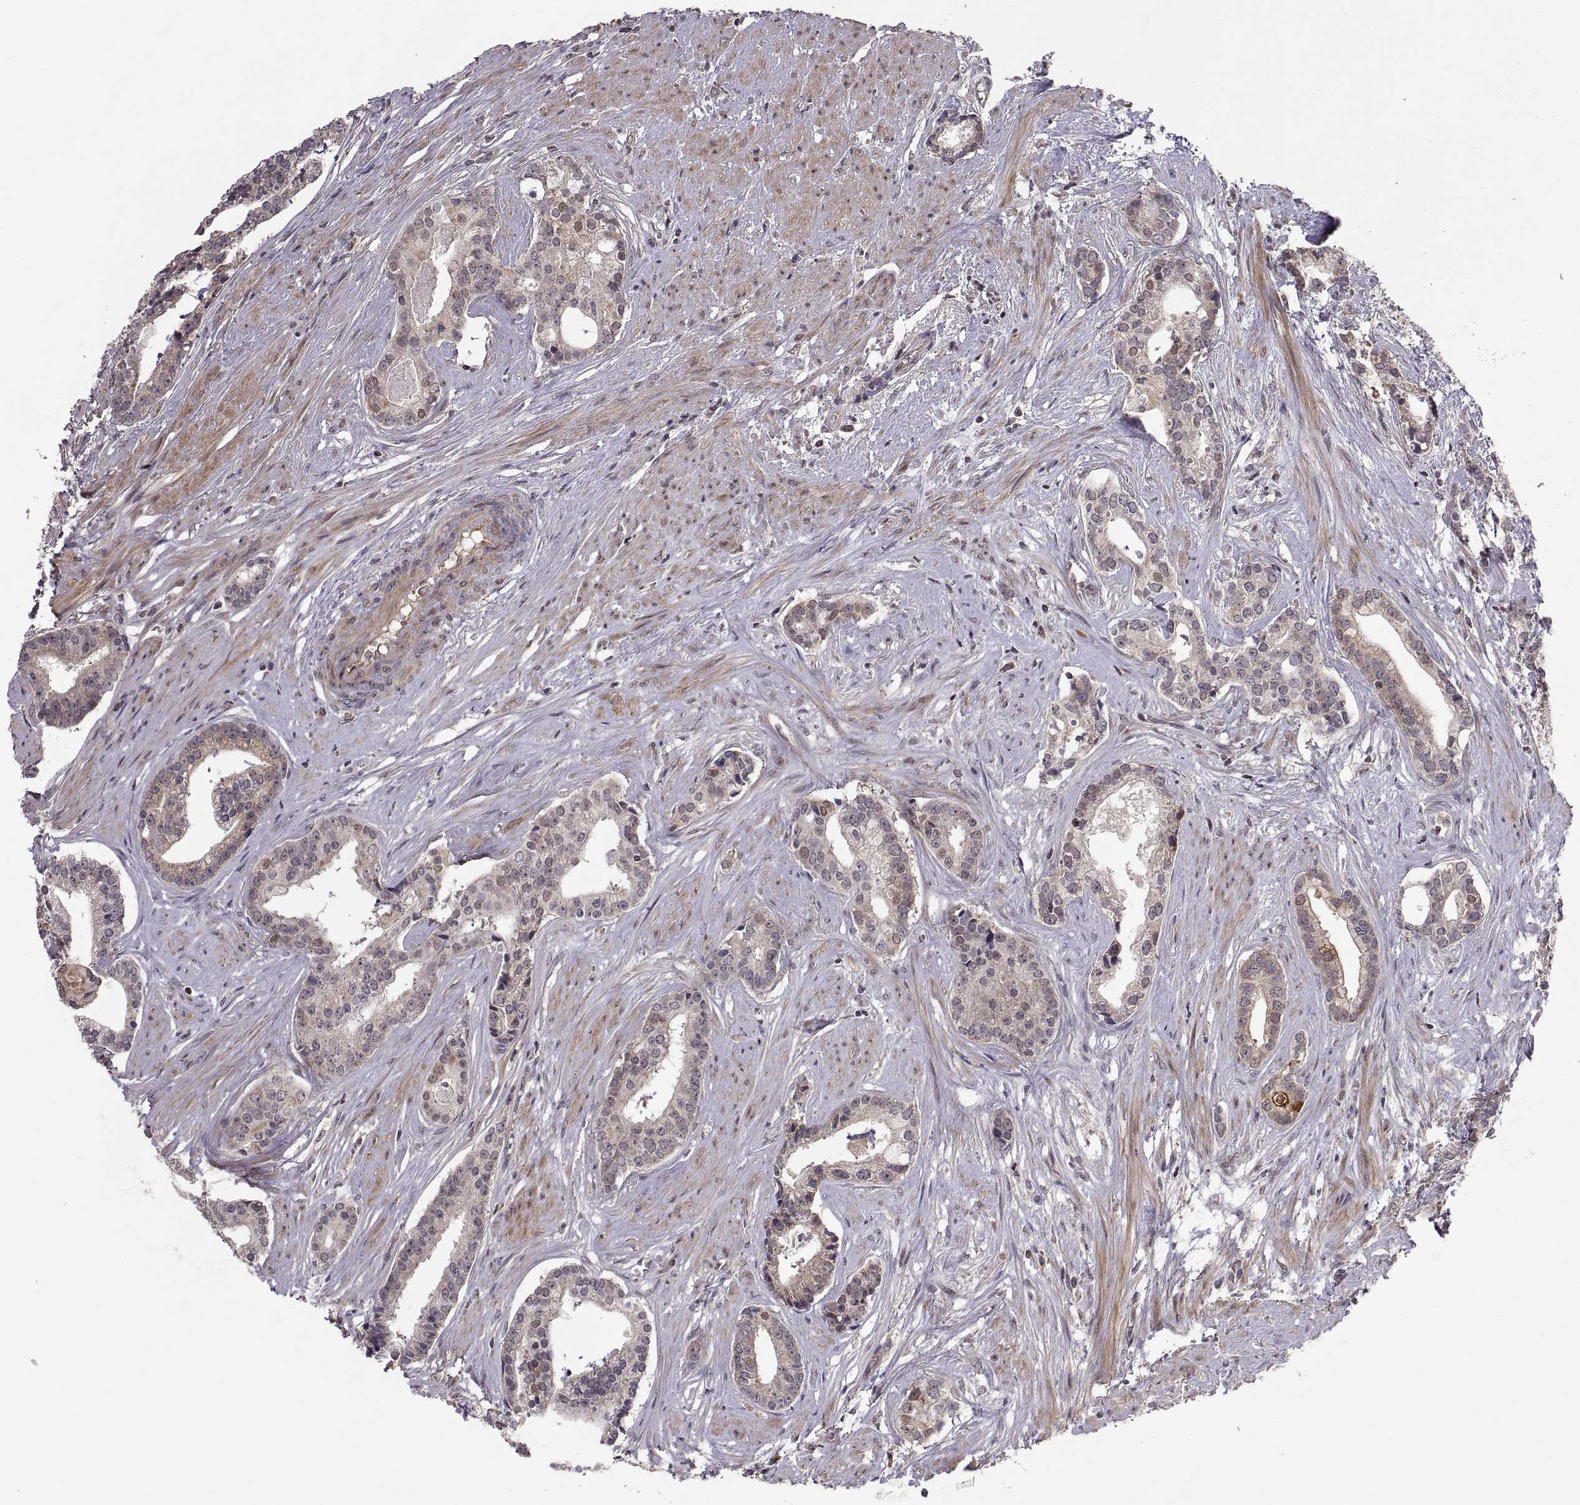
{"staining": {"intensity": "weak", "quantity": "<25%", "location": "cytoplasmic/membranous"}, "tissue": "prostate cancer", "cell_type": "Tumor cells", "image_type": "cancer", "snomed": [{"axis": "morphology", "description": "Adenocarcinoma, NOS"}, {"axis": "topography", "description": "Prostate and seminal vesicle, NOS"}, {"axis": "topography", "description": "Prostate"}], "caption": "An IHC photomicrograph of prostate cancer is shown. There is no staining in tumor cells of prostate cancer.", "gene": "ABL2", "patient": {"sex": "male", "age": 44}}